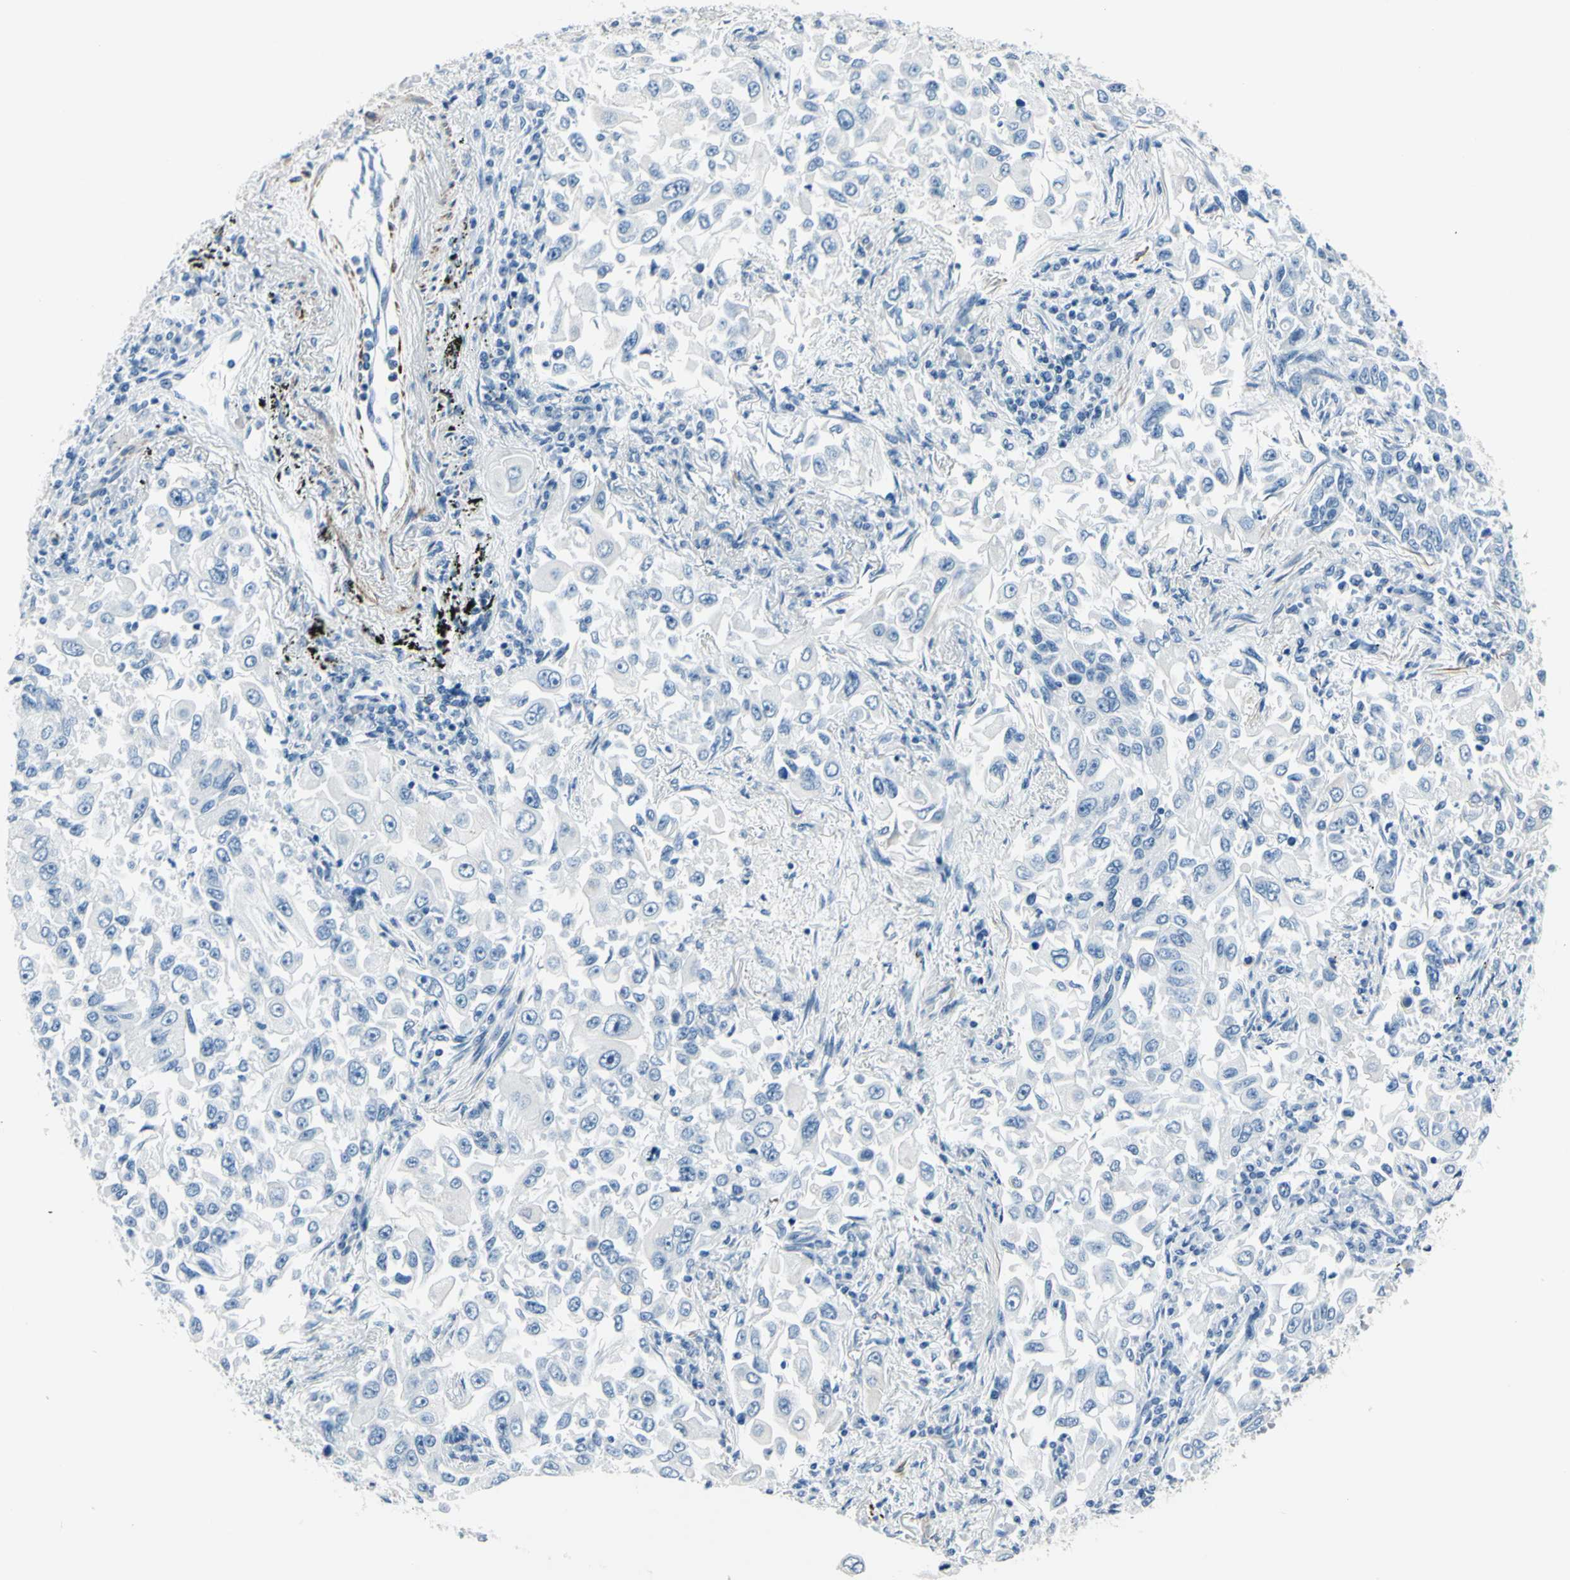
{"staining": {"intensity": "negative", "quantity": "none", "location": "none"}, "tissue": "lung cancer", "cell_type": "Tumor cells", "image_type": "cancer", "snomed": [{"axis": "morphology", "description": "Adenocarcinoma, NOS"}, {"axis": "topography", "description": "Lung"}], "caption": "Lung cancer (adenocarcinoma) was stained to show a protein in brown. There is no significant expression in tumor cells.", "gene": "CDH15", "patient": {"sex": "male", "age": 84}}